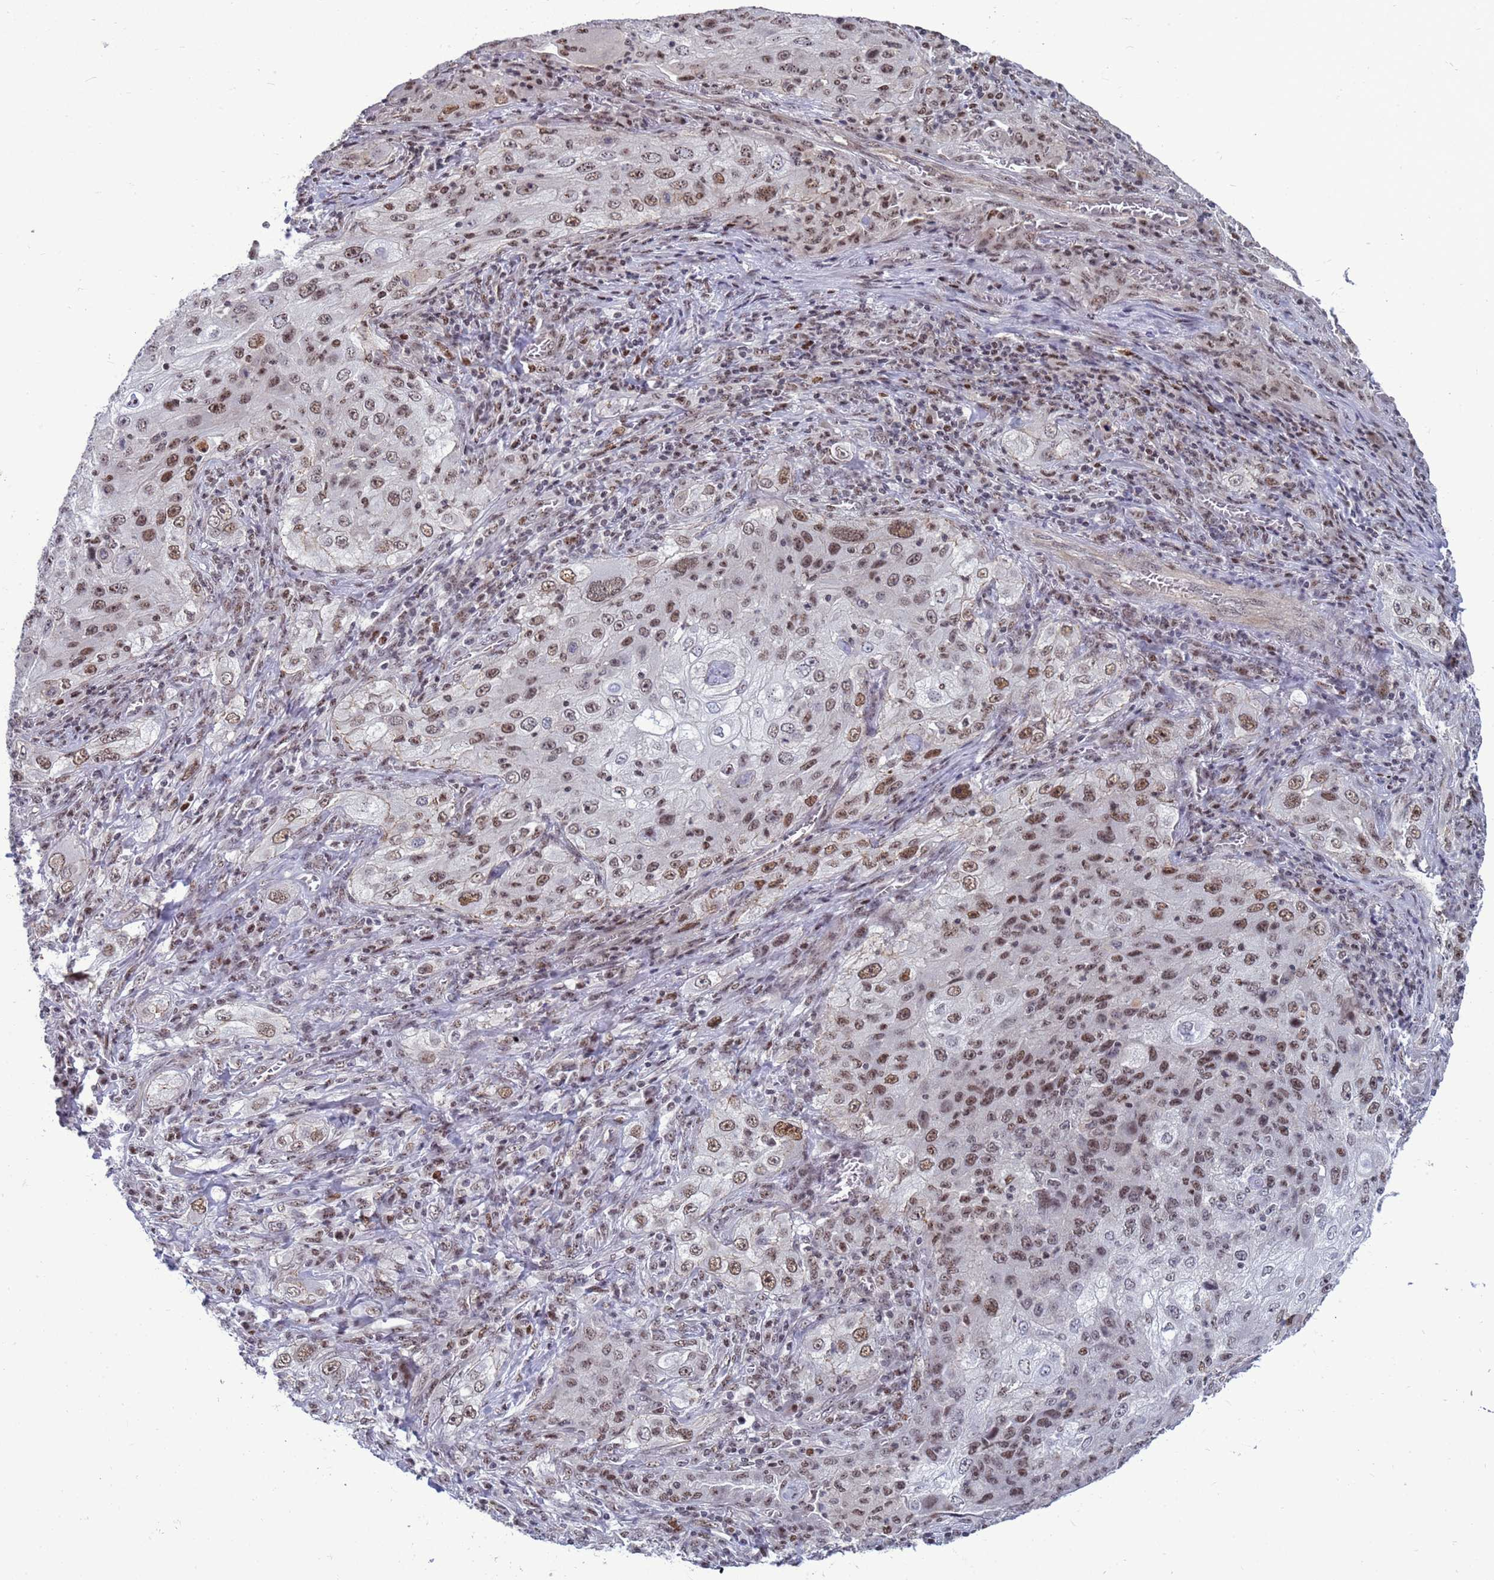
{"staining": {"intensity": "moderate", "quantity": ">75%", "location": "nuclear"}, "tissue": "lung cancer", "cell_type": "Tumor cells", "image_type": "cancer", "snomed": [{"axis": "morphology", "description": "Squamous cell carcinoma, NOS"}, {"axis": "topography", "description": "Lung"}], "caption": "Immunohistochemistry of lung cancer (squamous cell carcinoma) exhibits medium levels of moderate nuclear positivity in approximately >75% of tumor cells.", "gene": "NSL1", "patient": {"sex": "female", "age": 69}}